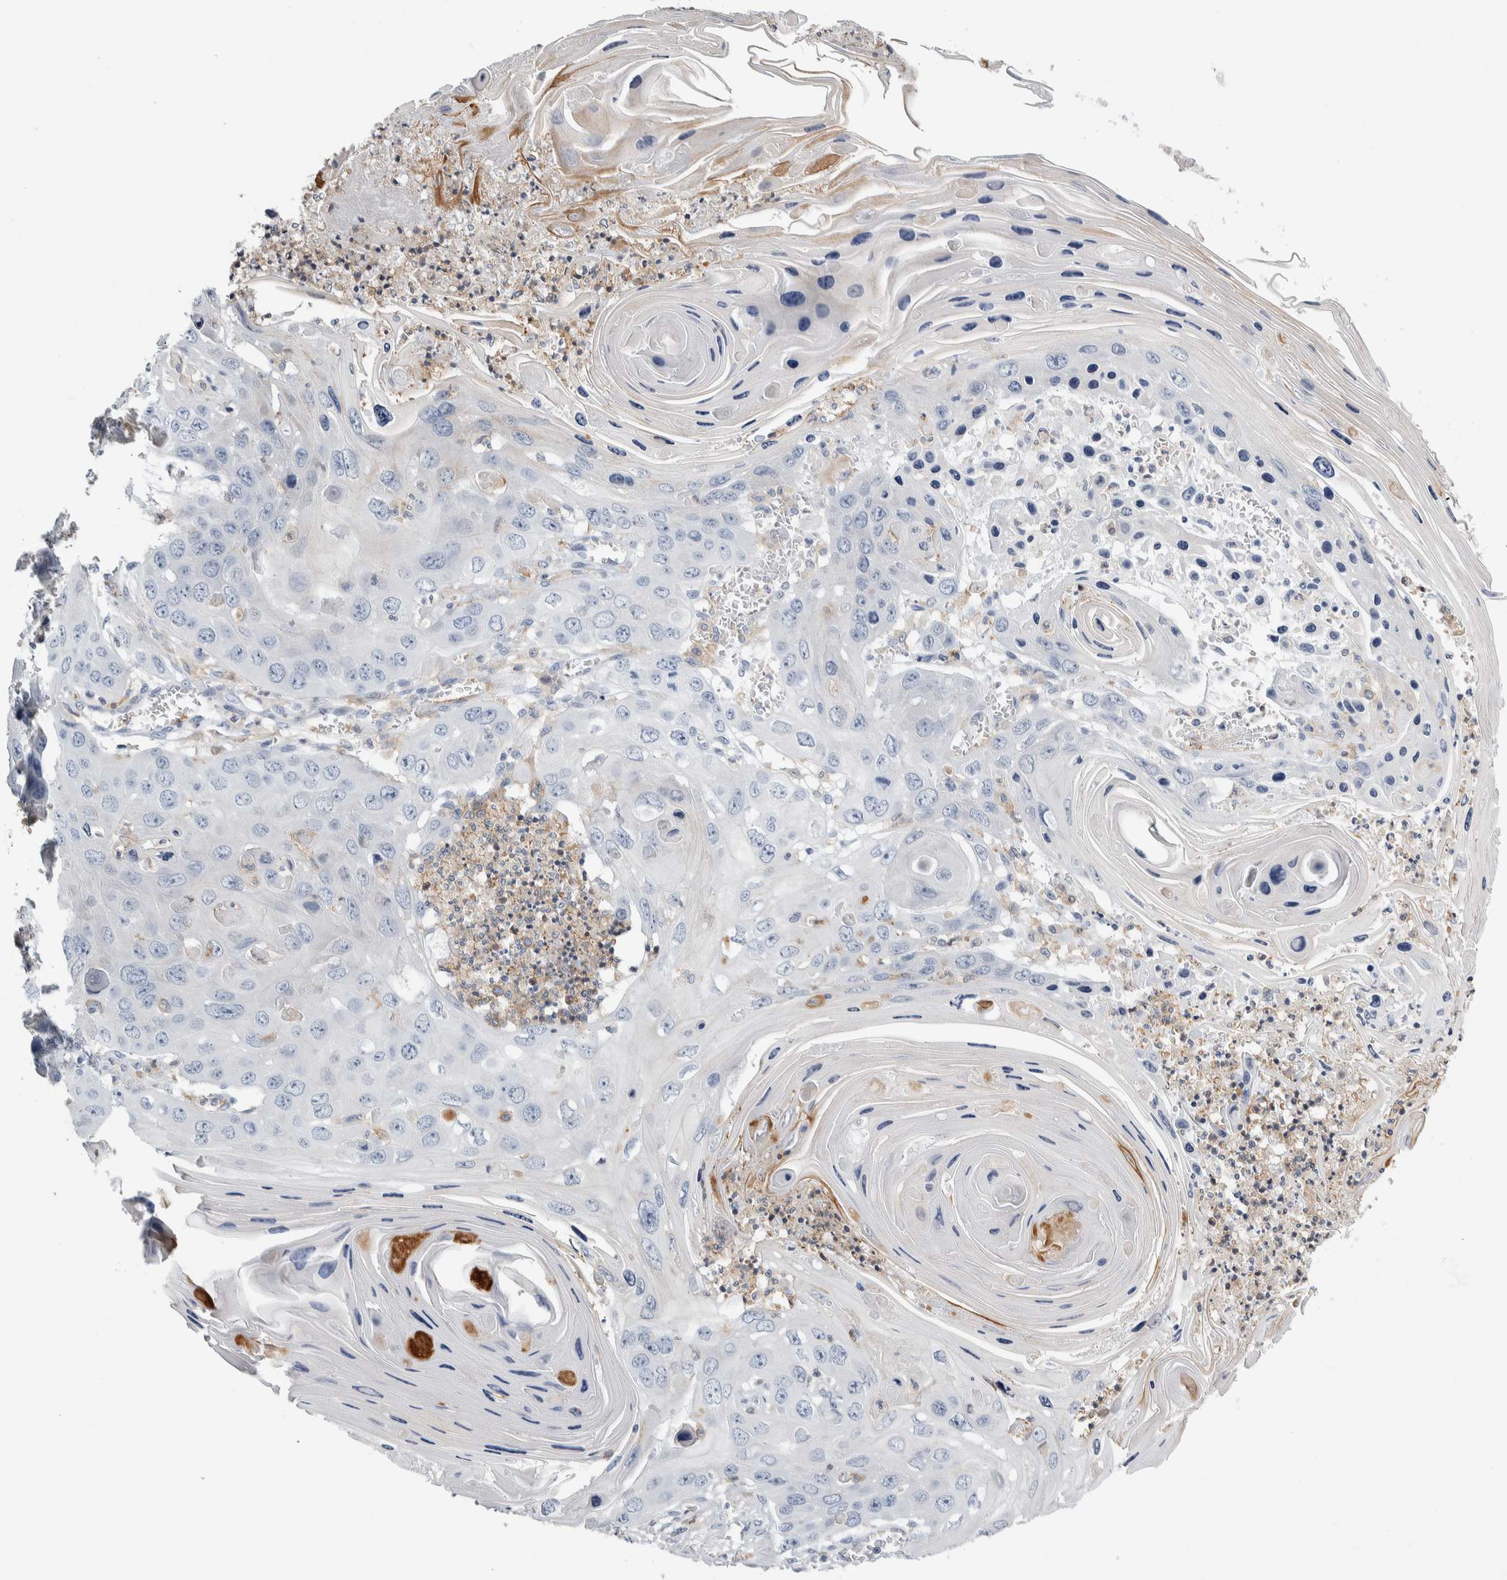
{"staining": {"intensity": "negative", "quantity": "none", "location": "none"}, "tissue": "skin cancer", "cell_type": "Tumor cells", "image_type": "cancer", "snomed": [{"axis": "morphology", "description": "Squamous cell carcinoma, NOS"}, {"axis": "topography", "description": "Skin"}], "caption": "Immunohistochemistry (IHC) histopathology image of neoplastic tissue: skin cancer stained with DAB (3,3'-diaminobenzidine) demonstrates no significant protein staining in tumor cells.", "gene": "SKAP2", "patient": {"sex": "male", "age": 55}}